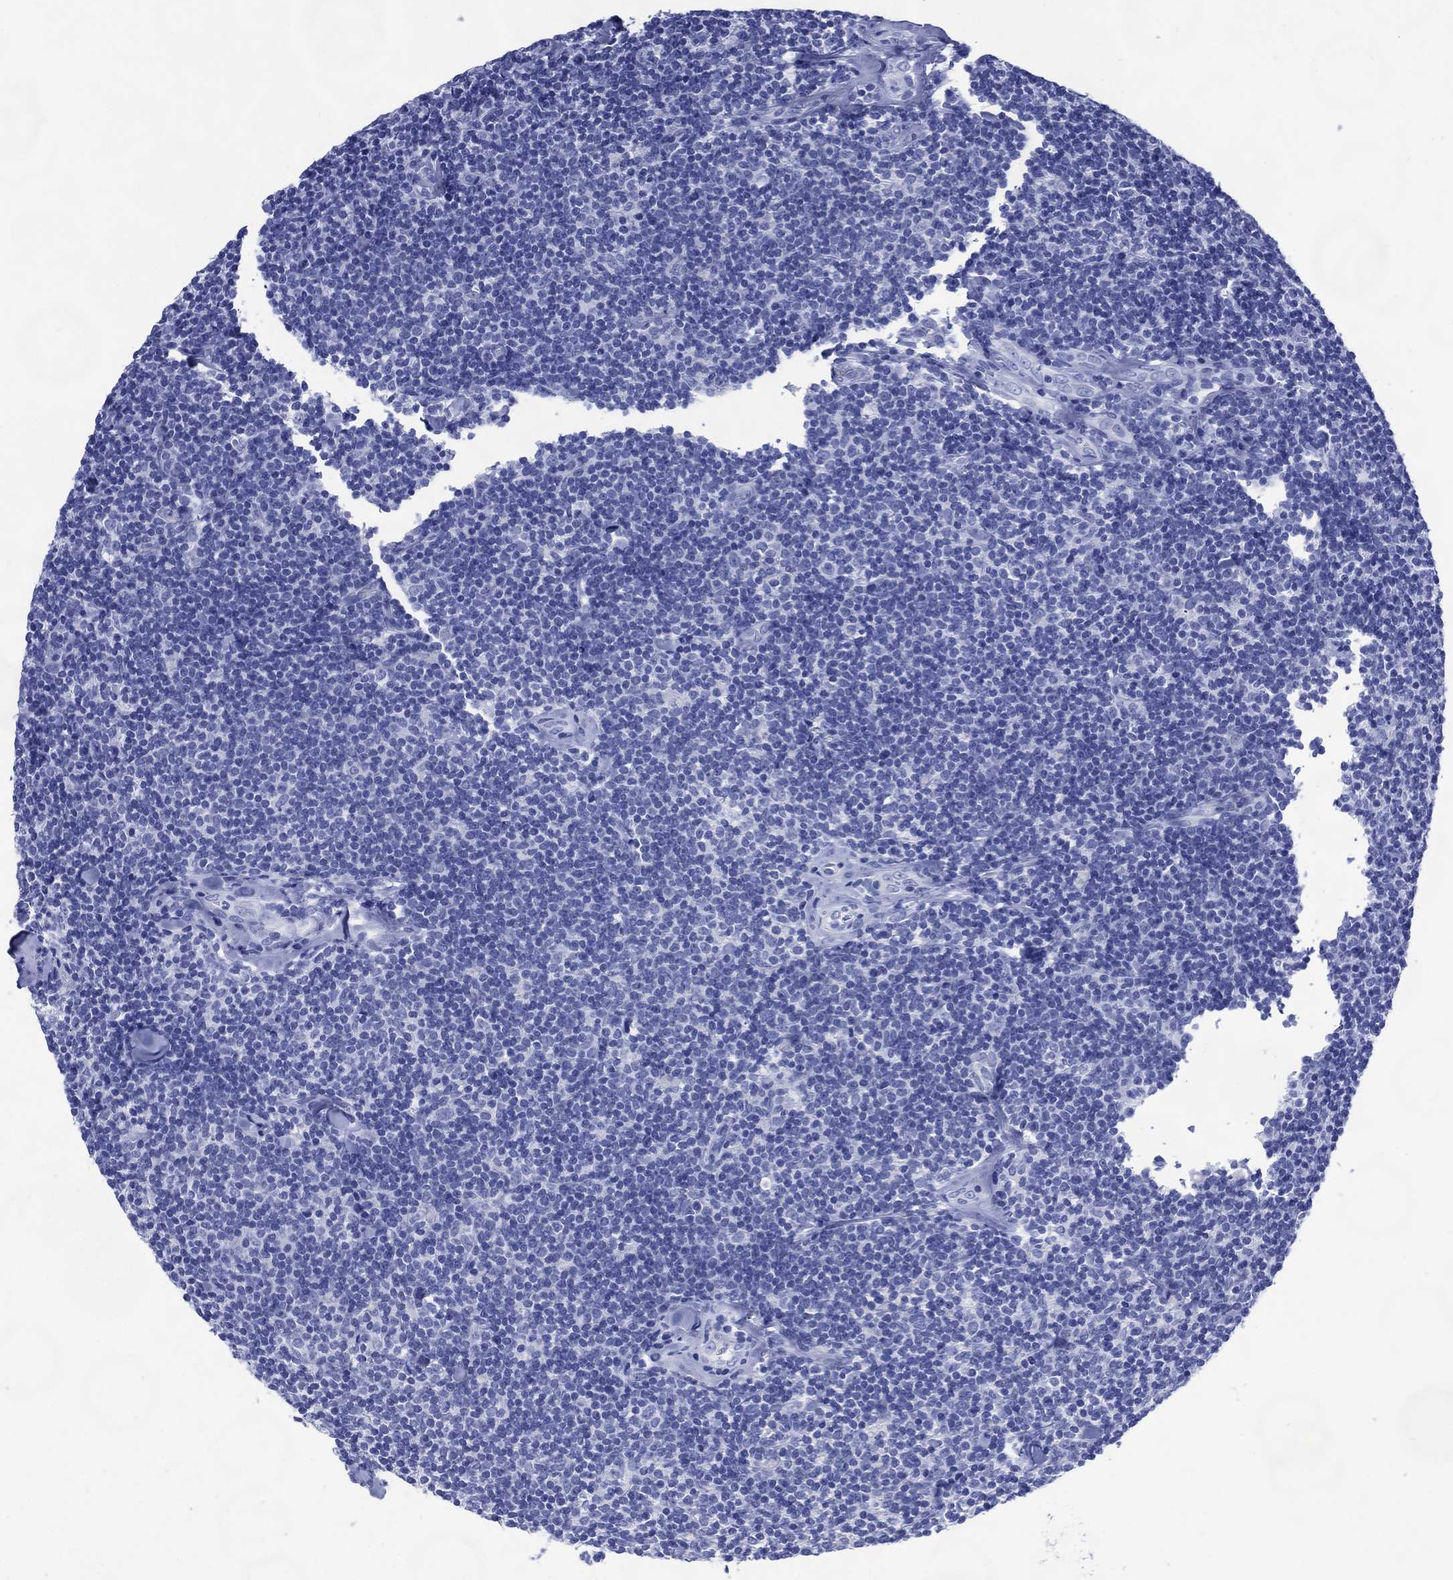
{"staining": {"intensity": "negative", "quantity": "none", "location": "none"}, "tissue": "lymphoma", "cell_type": "Tumor cells", "image_type": "cancer", "snomed": [{"axis": "morphology", "description": "Malignant lymphoma, non-Hodgkin's type, Low grade"}, {"axis": "topography", "description": "Lymph node"}], "caption": "The immunohistochemistry (IHC) photomicrograph has no significant expression in tumor cells of malignant lymphoma, non-Hodgkin's type (low-grade) tissue.", "gene": "SHCBP1L", "patient": {"sex": "female", "age": 56}}